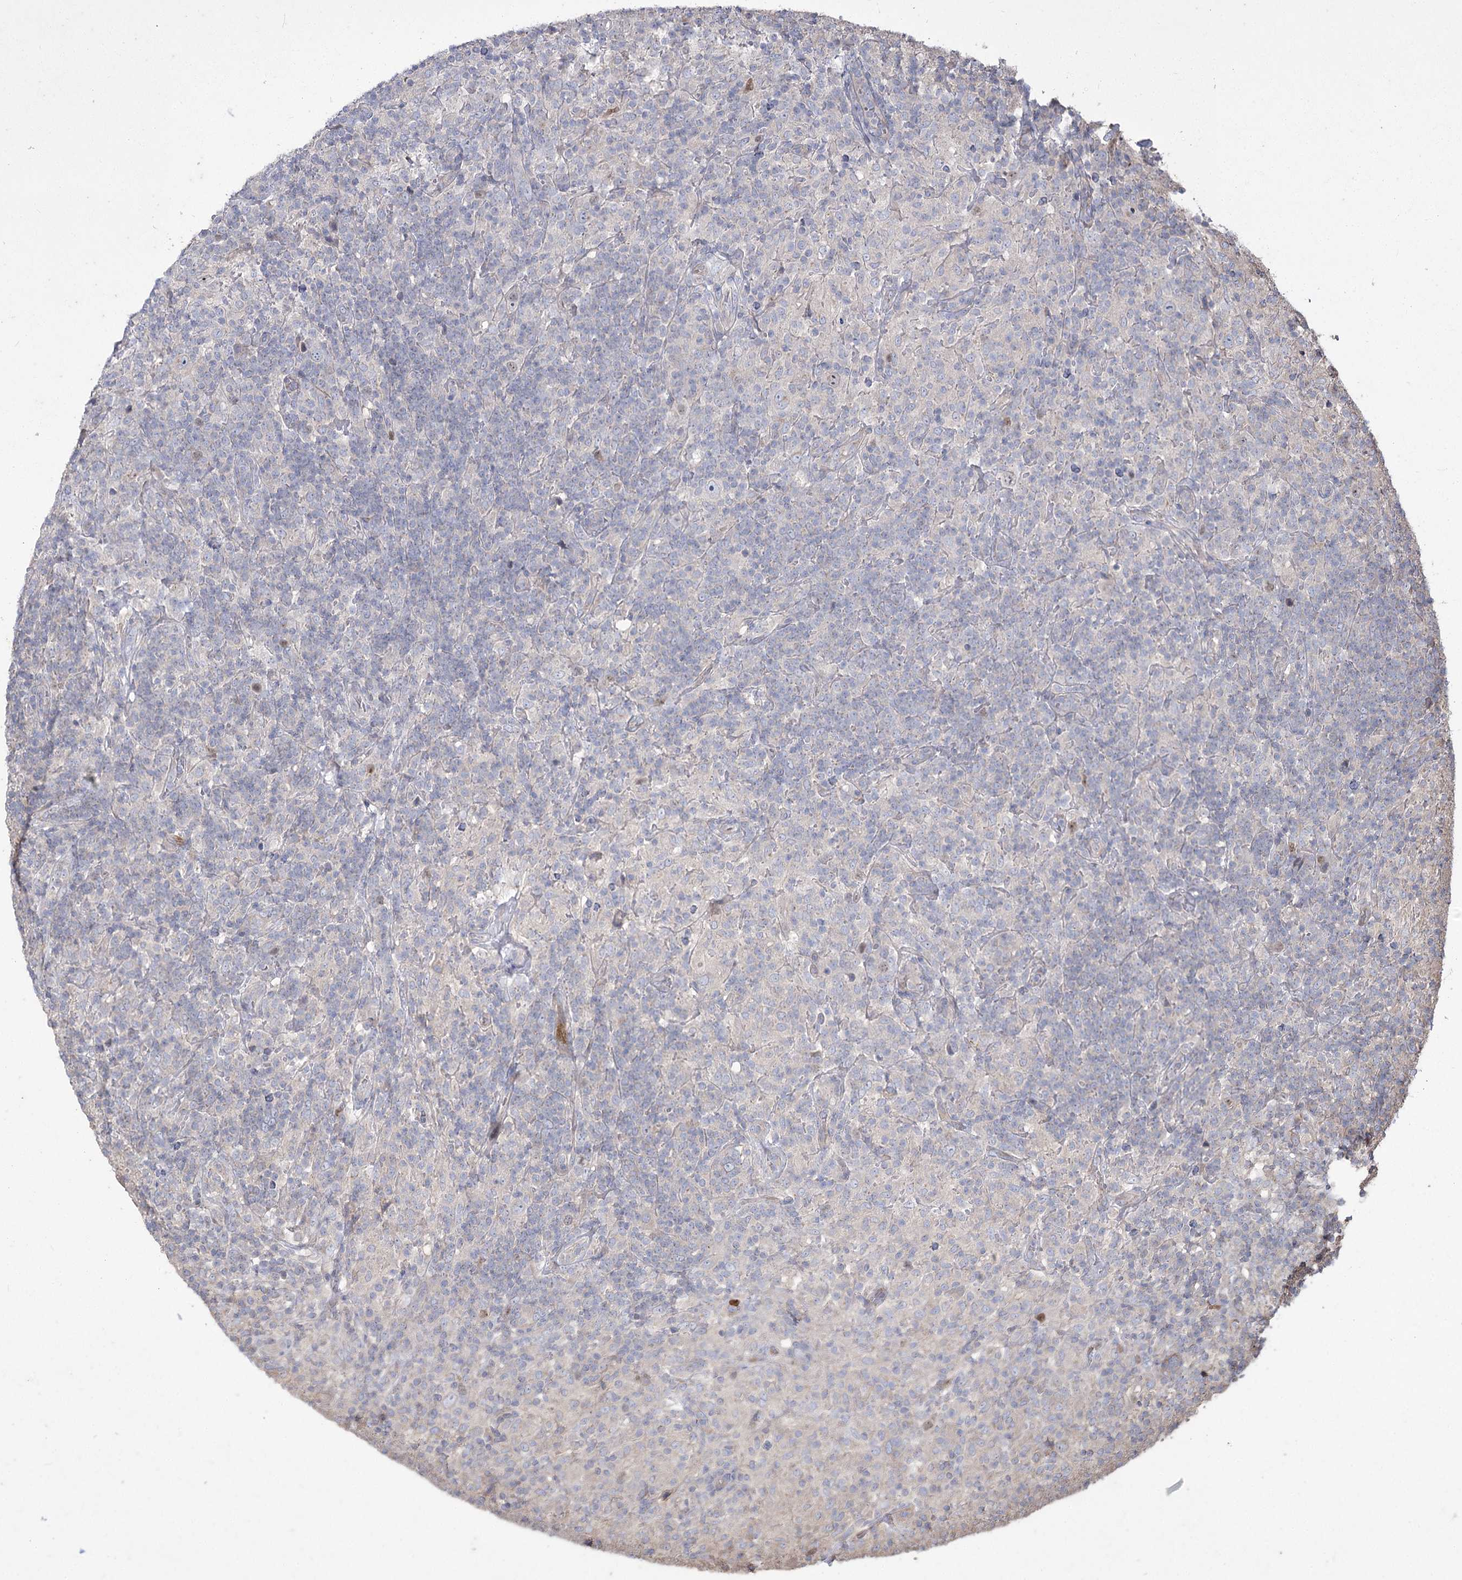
{"staining": {"intensity": "negative", "quantity": "none", "location": "none"}, "tissue": "lymphoma", "cell_type": "Tumor cells", "image_type": "cancer", "snomed": [{"axis": "morphology", "description": "Hodgkin's disease, NOS"}, {"axis": "topography", "description": "Lymph node"}], "caption": "There is no significant positivity in tumor cells of Hodgkin's disease.", "gene": "PRC1", "patient": {"sex": "male", "age": 70}}